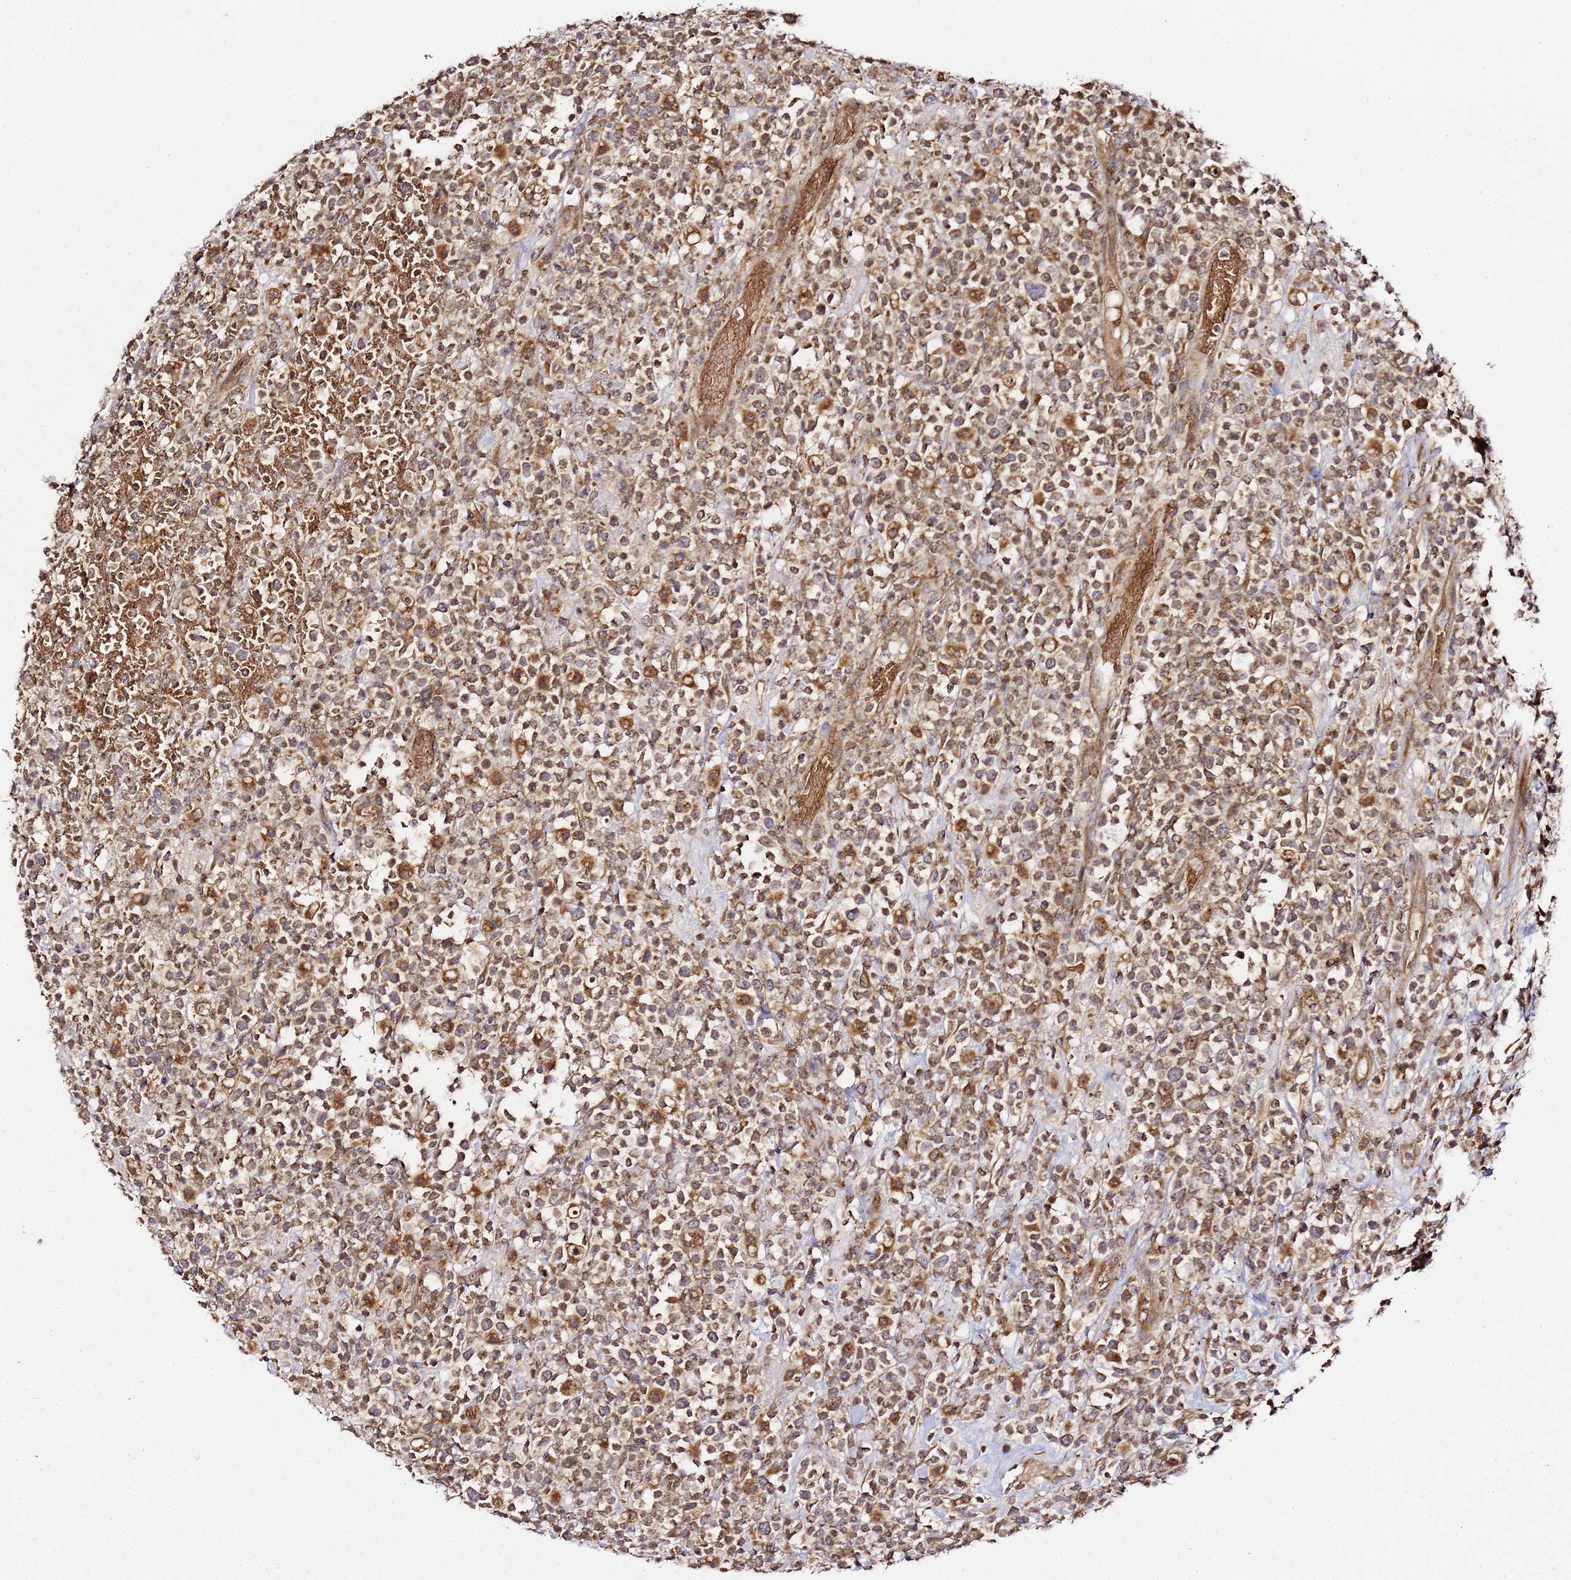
{"staining": {"intensity": "moderate", "quantity": ">75%", "location": "cytoplasmic/membranous"}, "tissue": "lymphoma", "cell_type": "Tumor cells", "image_type": "cancer", "snomed": [{"axis": "morphology", "description": "Malignant lymphoma, non-Hodgkin's type, High grade"}, {"axis": "topography", "description": "Colon"}], "caption": "Protein analysis of high-grade malignant lymphoma, non-Hodgkin's type tissue reveals moderate cytoplasmic/membranous expression in about >75% of tumor cells.", "gene": "TM2D2", "patient": {"sex": "female", "age": 53}}